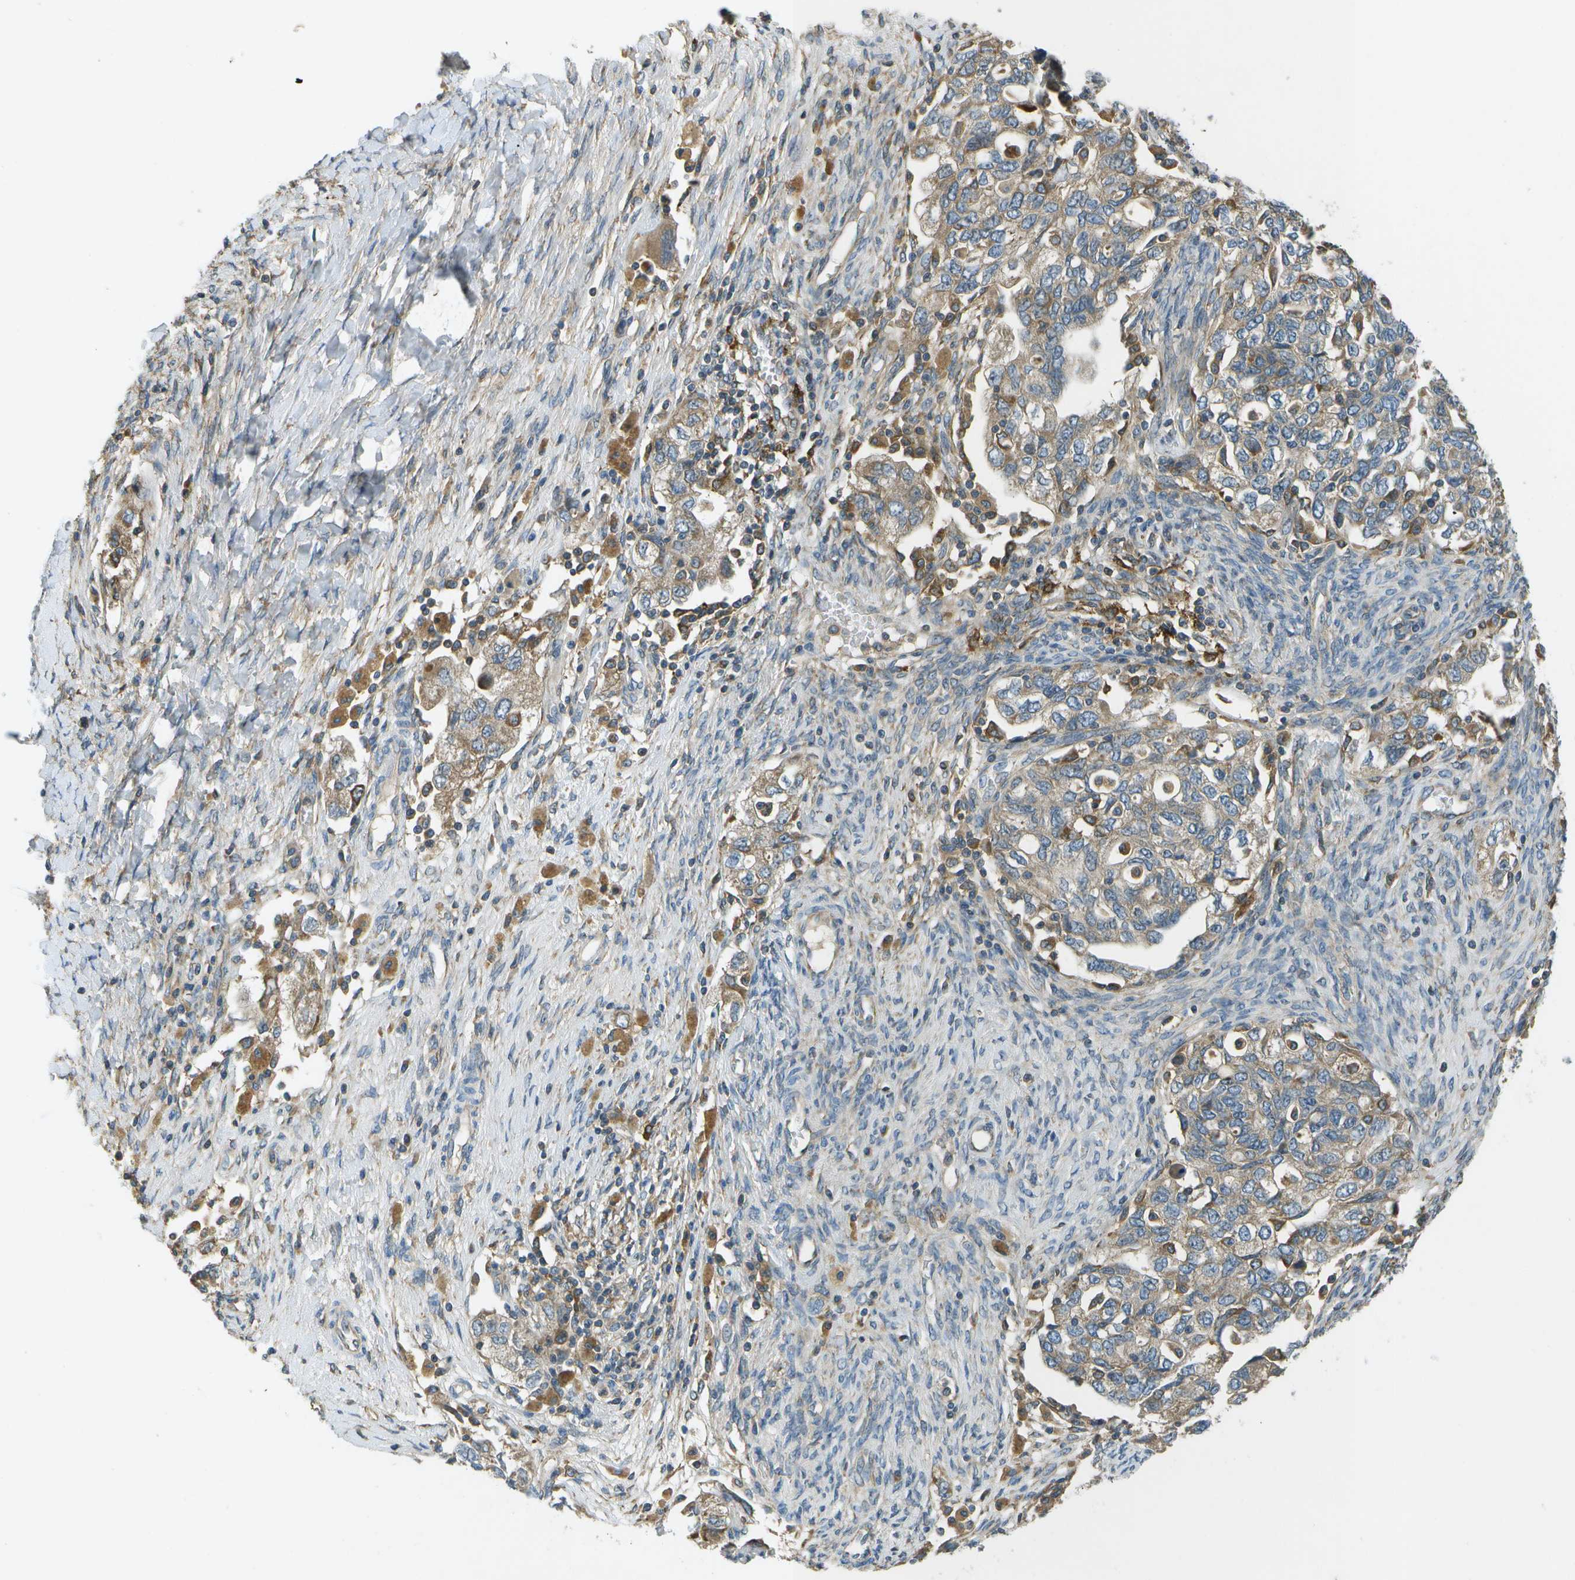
{"staining": {"intensity": "weak", "quantity": ">75%", "location": "cytoplasmic/membranous"}, "tissue": "ovarian cancer", "cell_type": "Tumor cells", "image_type": "cancer", "snomed": [{"axis": "morphology", "description": "Carcinoma, NOS"}, {"axis": "morphology", "description": "Cystadenocarcinoma, serous, NOS"}, {"axis": "topography", "description": "Ovary"}], "caption": "Human ovarian cancer (carcinoma) stained with a protein marker demonstrates weak staining in tumor cells.", "gene": "SAMSN1", "patient": {"sex": "female", "age": 69}}